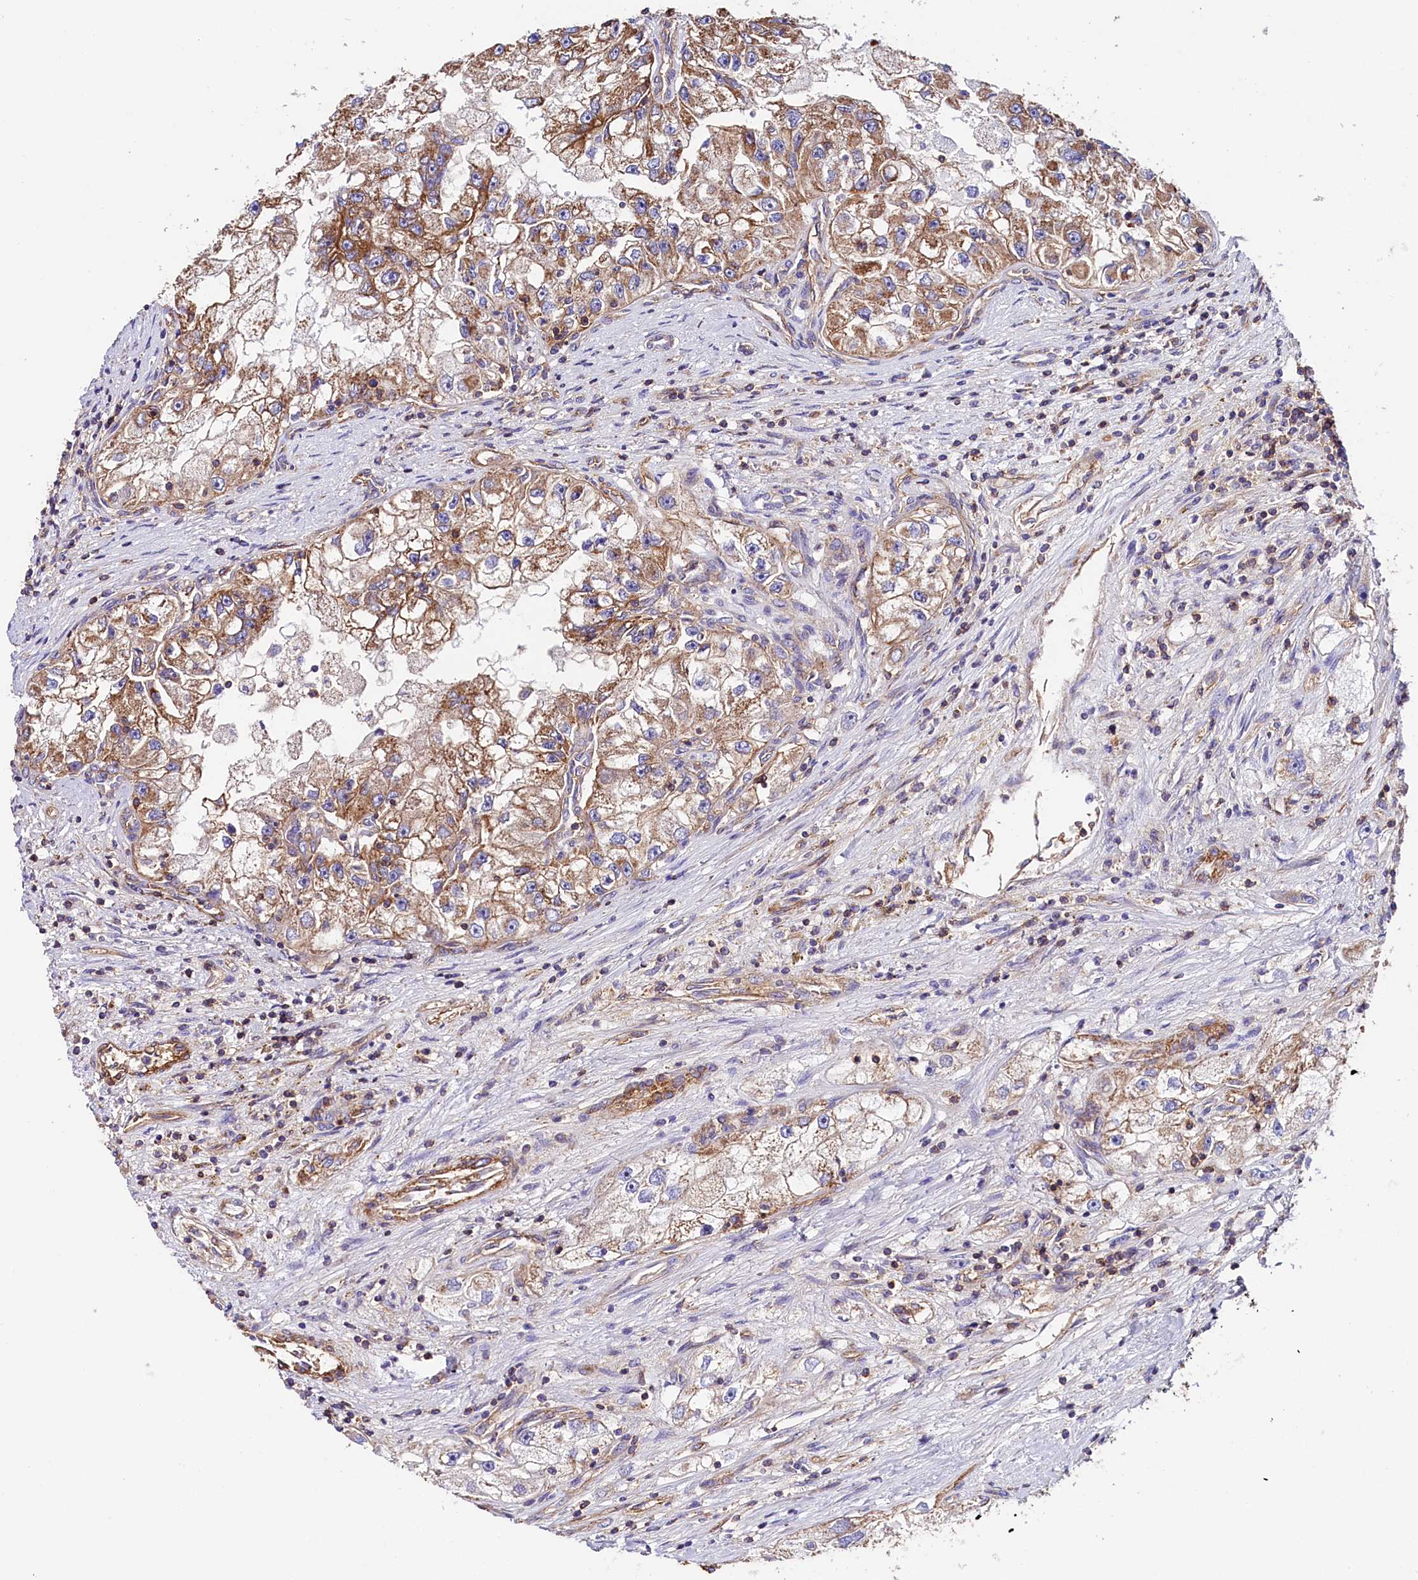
{"staining": {"intensity": "moderate", "quantity": ">75%", "location": "cytoplasmic/membranous"}, "tissue": "renal cancer", "cell_type": "Tumor cells", "image_type": "cancer", "snomed": [{"axis": "morphology", "description": "Adenocarcinoma, NOS"}, {"axis": "topography", "description": "Kidney"}], "caption": "Protein expression analysis of renal adenocarcinoma exhibits moderate cytoplasmic/membranous expression in about >75% of tumor cells. The protein is shown in brown color, while the nuclei are stained blue.", "gene": "ATP2B4", "patient": {"sex": "male", "age": 63}}